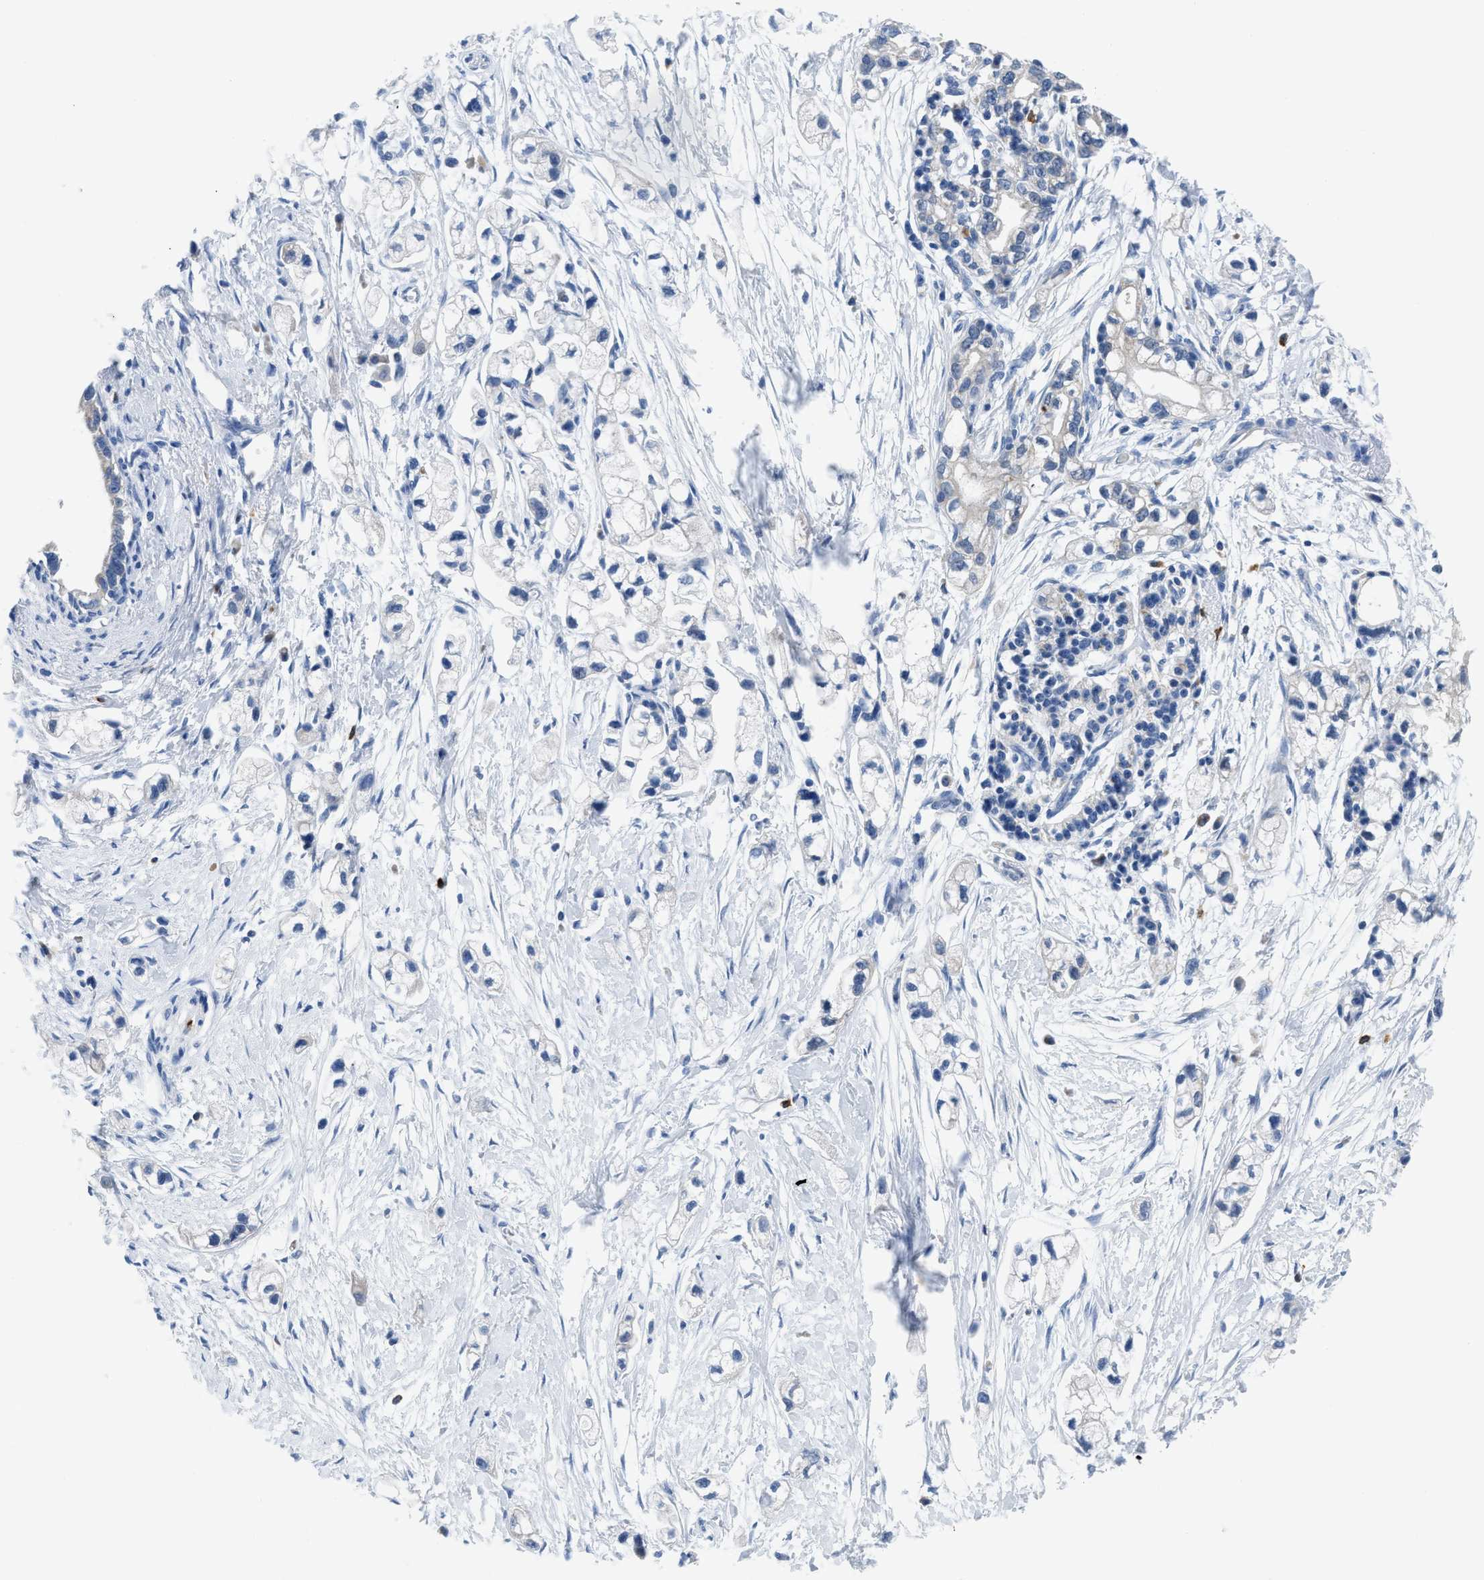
{"staining": {"intensity": "negative", "quantity": "none", "location": "none"}, "tissue": "pancreatic cancer", "cell_type": "Tumor cells", "image_type": "cancer", "snomed": [{"axis": "morphology", "description": "Adenocarcinoma, NOS"}, {"axis": "topography", "description": "Pancreas"}], "caption": "This is a micrograph of immunohistochemistry staining of pancreatic adenocarcinoma, which shows no positivity in tumor cells. (DAB (3,3'-diaminobenzidine) immunohistochemistry (IHC) visualized using brightfield microscopy, high magnification).", "gene": "ETFA", "patient": {"sex": "male", "age": 74}}